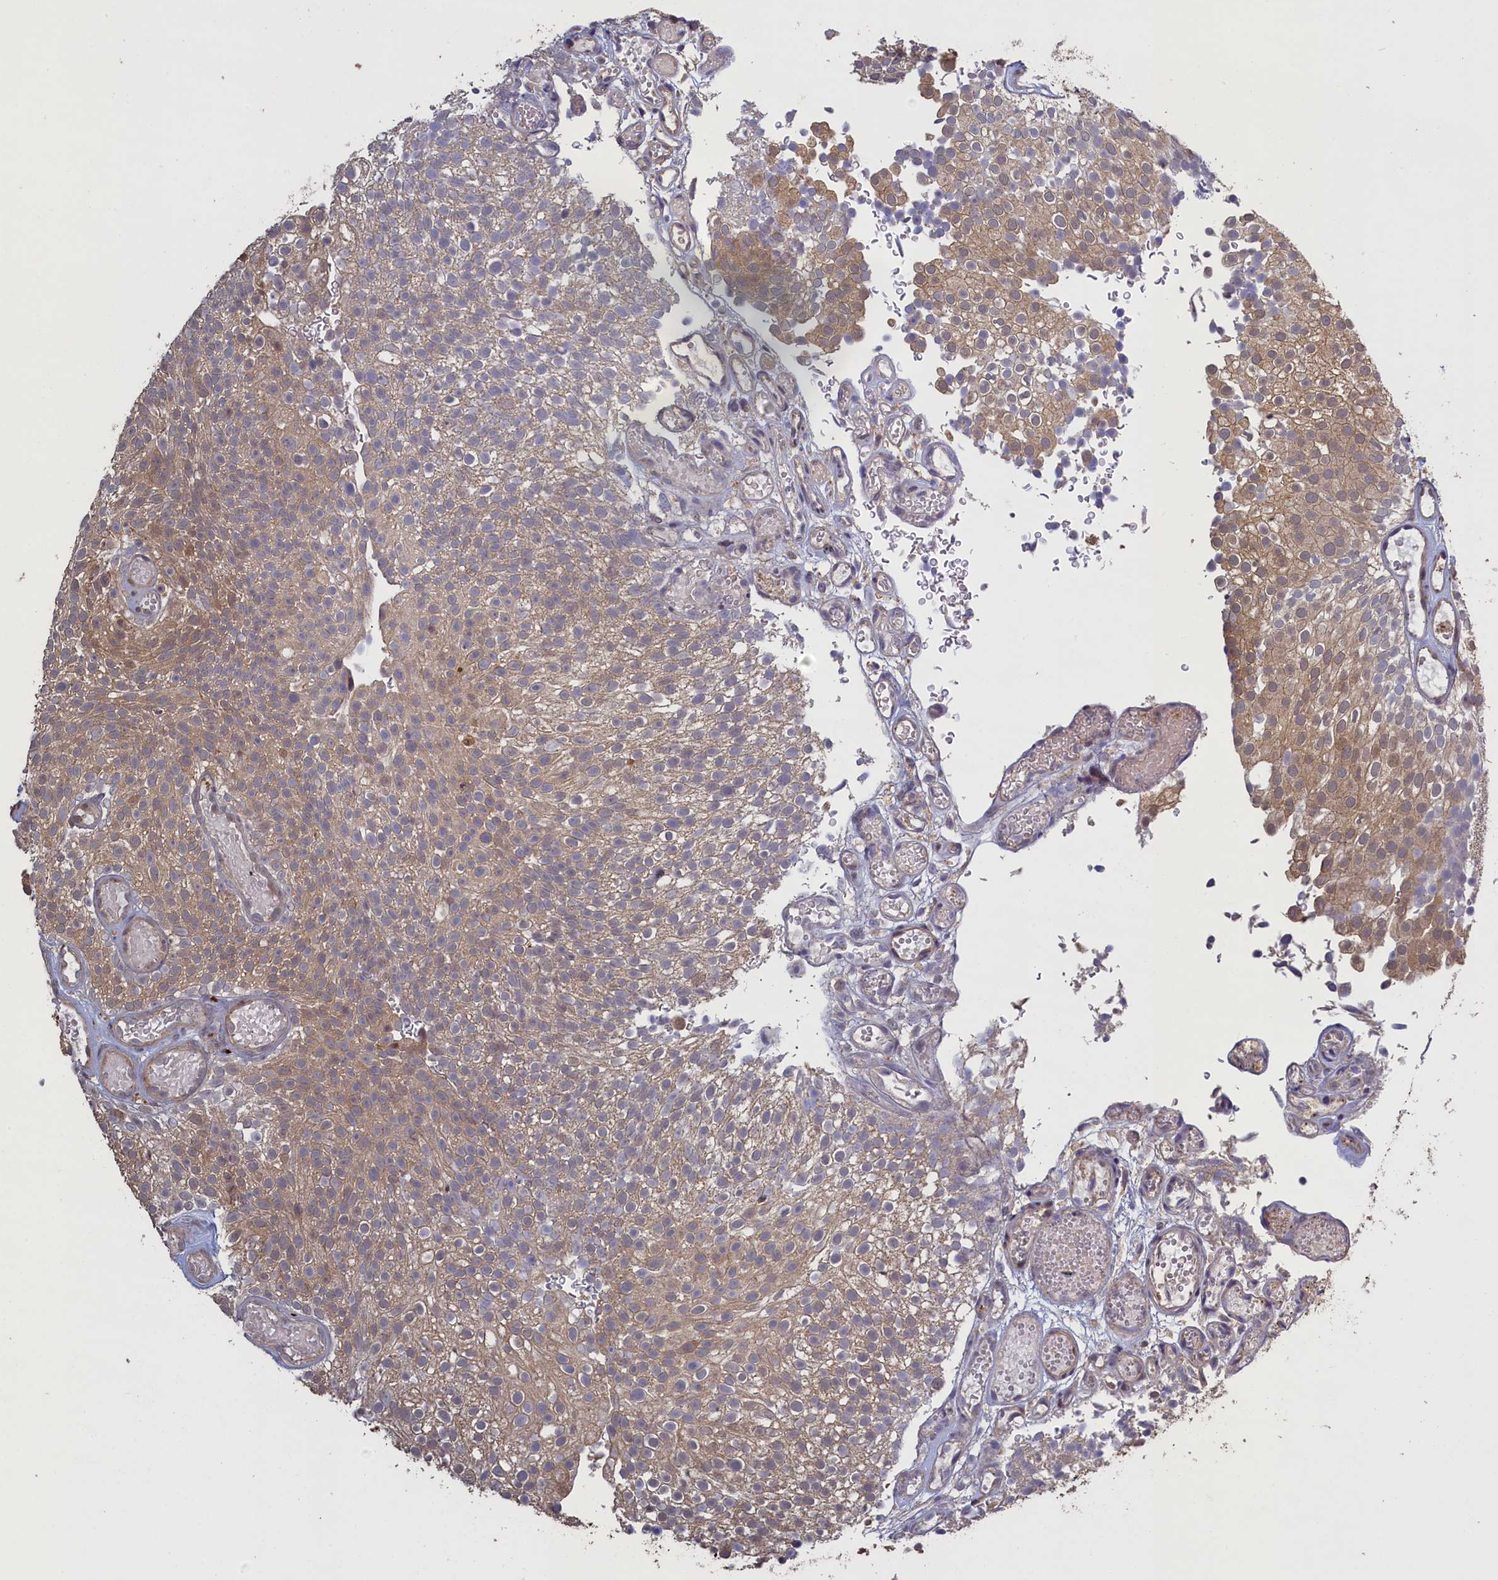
{"staining": {"intensity": "moderate", "quantity": "25%-75%", "location": "cytoplasmic/membranous"}, "tissue": "urothelial cancer", "cell_type": "Tumor cells", "image_type": "cancer", "snomed": [{"axis": "morphology", "description": "Urothelial carcinoma, Low grade"}, {"axis": "topography", "description": "Urinary bladder"}], "caption": "IHC staining of urothelial cancer, which exhibits medium levels of moderate cytoplasmic/membranous positivity in approximately 25%-75% of tumor cells indicating moderate cytoplasmic/membranous protein staining. The staining was performed using DAB (brown) for protein detection and nuclei were counterstained in hematoxylin (blue).", "gene": "UCHL3", "patient": {"sex": "male", "age": 78}}